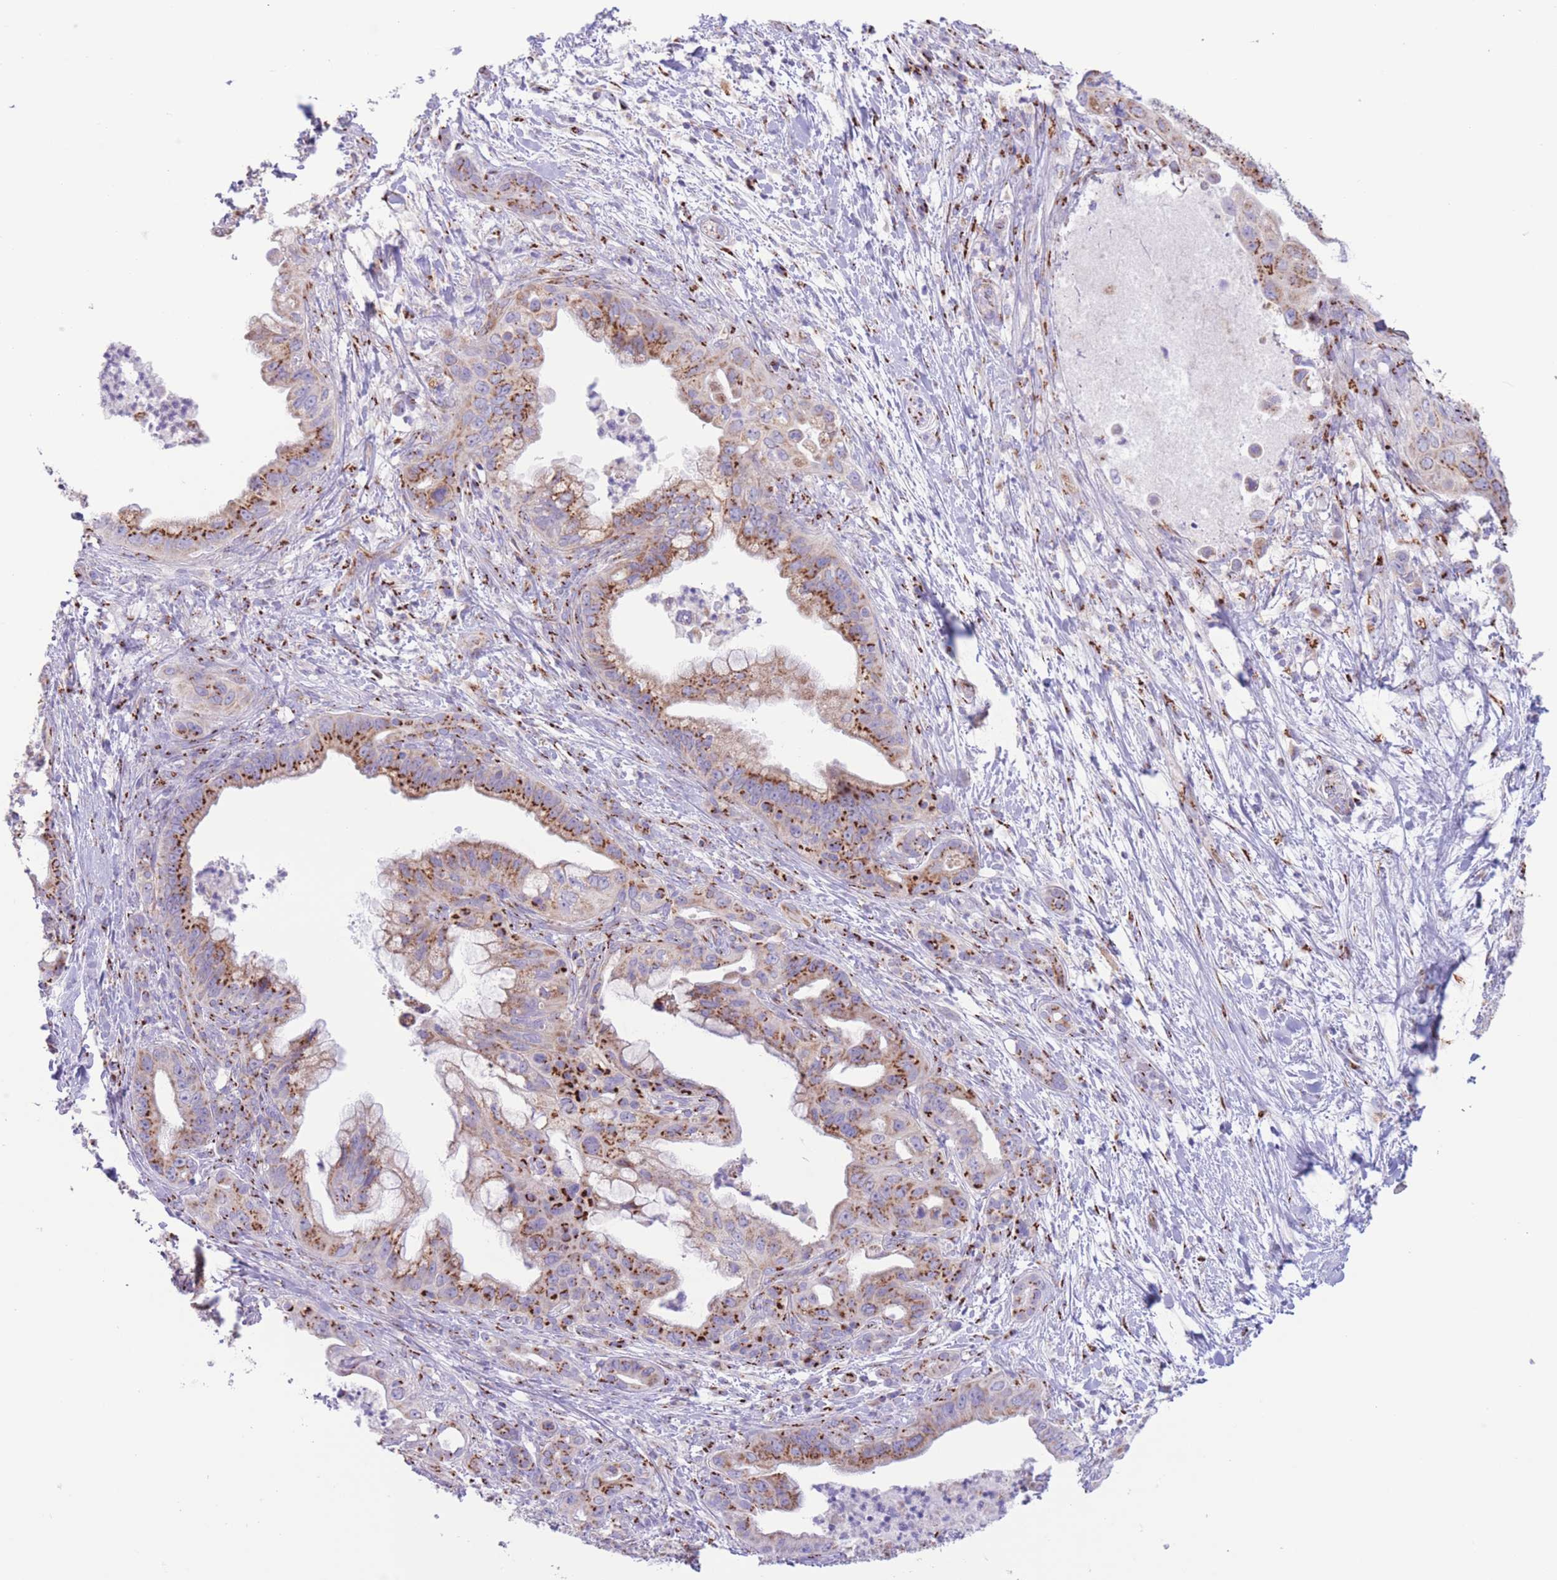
{"staining": {"intensity": "strong", "quantity": ">75%", "location": "cytoplasmic/membranous"}, "tissue": "pancreatic cancer", "cell_type": "Tumor cells", "image_type": "cancer", "snomed": [{"axis": "morphology", "description": "Adenocarcinoma, NOS"}, {"axis": "topography", "description": "Pancreas"}], "caption": "The immunohistochemical stain highlights strong cytoplasmic/membranous positivity in tumor cells of pancreatic cancer tissue.", "gene": "MPND", "patient": {"sex": "male", "age": 58}}